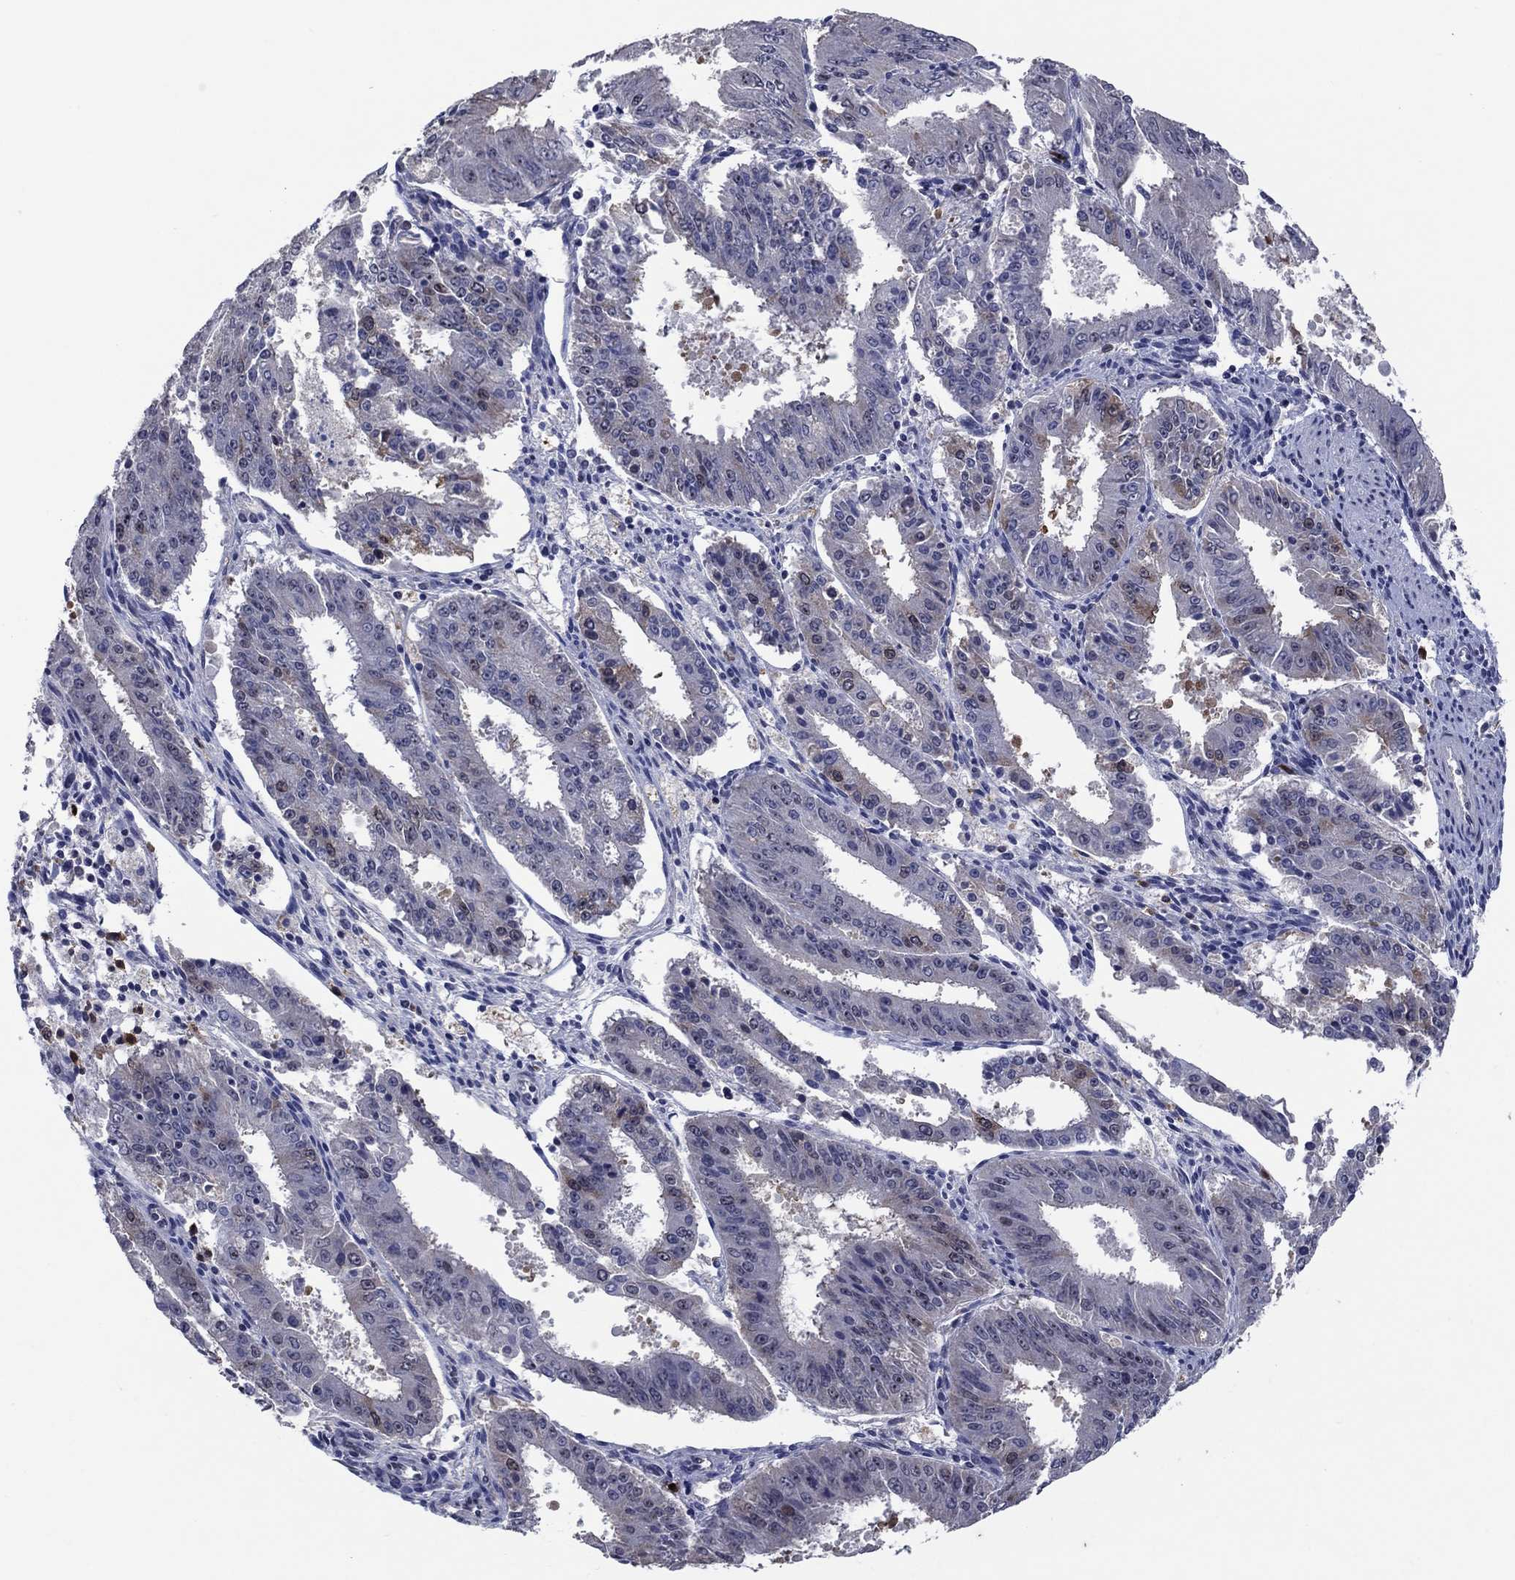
{"staining": {"intensity": "strong", "quantity": "<25%", "location": "nuclear"}, "tissue": "ovarian cancer", "cell_type": "Tumor cells", "image_type": "cancer", "snomed": [{"axis": "morphology", "description": "Carcinoma, endometroid"}, {"axis": "topography", "description": "Ovary"}], "caption": "This is an image of immunohistochemistry staining of endometroid carcinoma (ovarian), which shows strong staining in the nuclear of tumor cells.", "gene": "TYMS", "patient": {"sex": "female", "age": 42}}